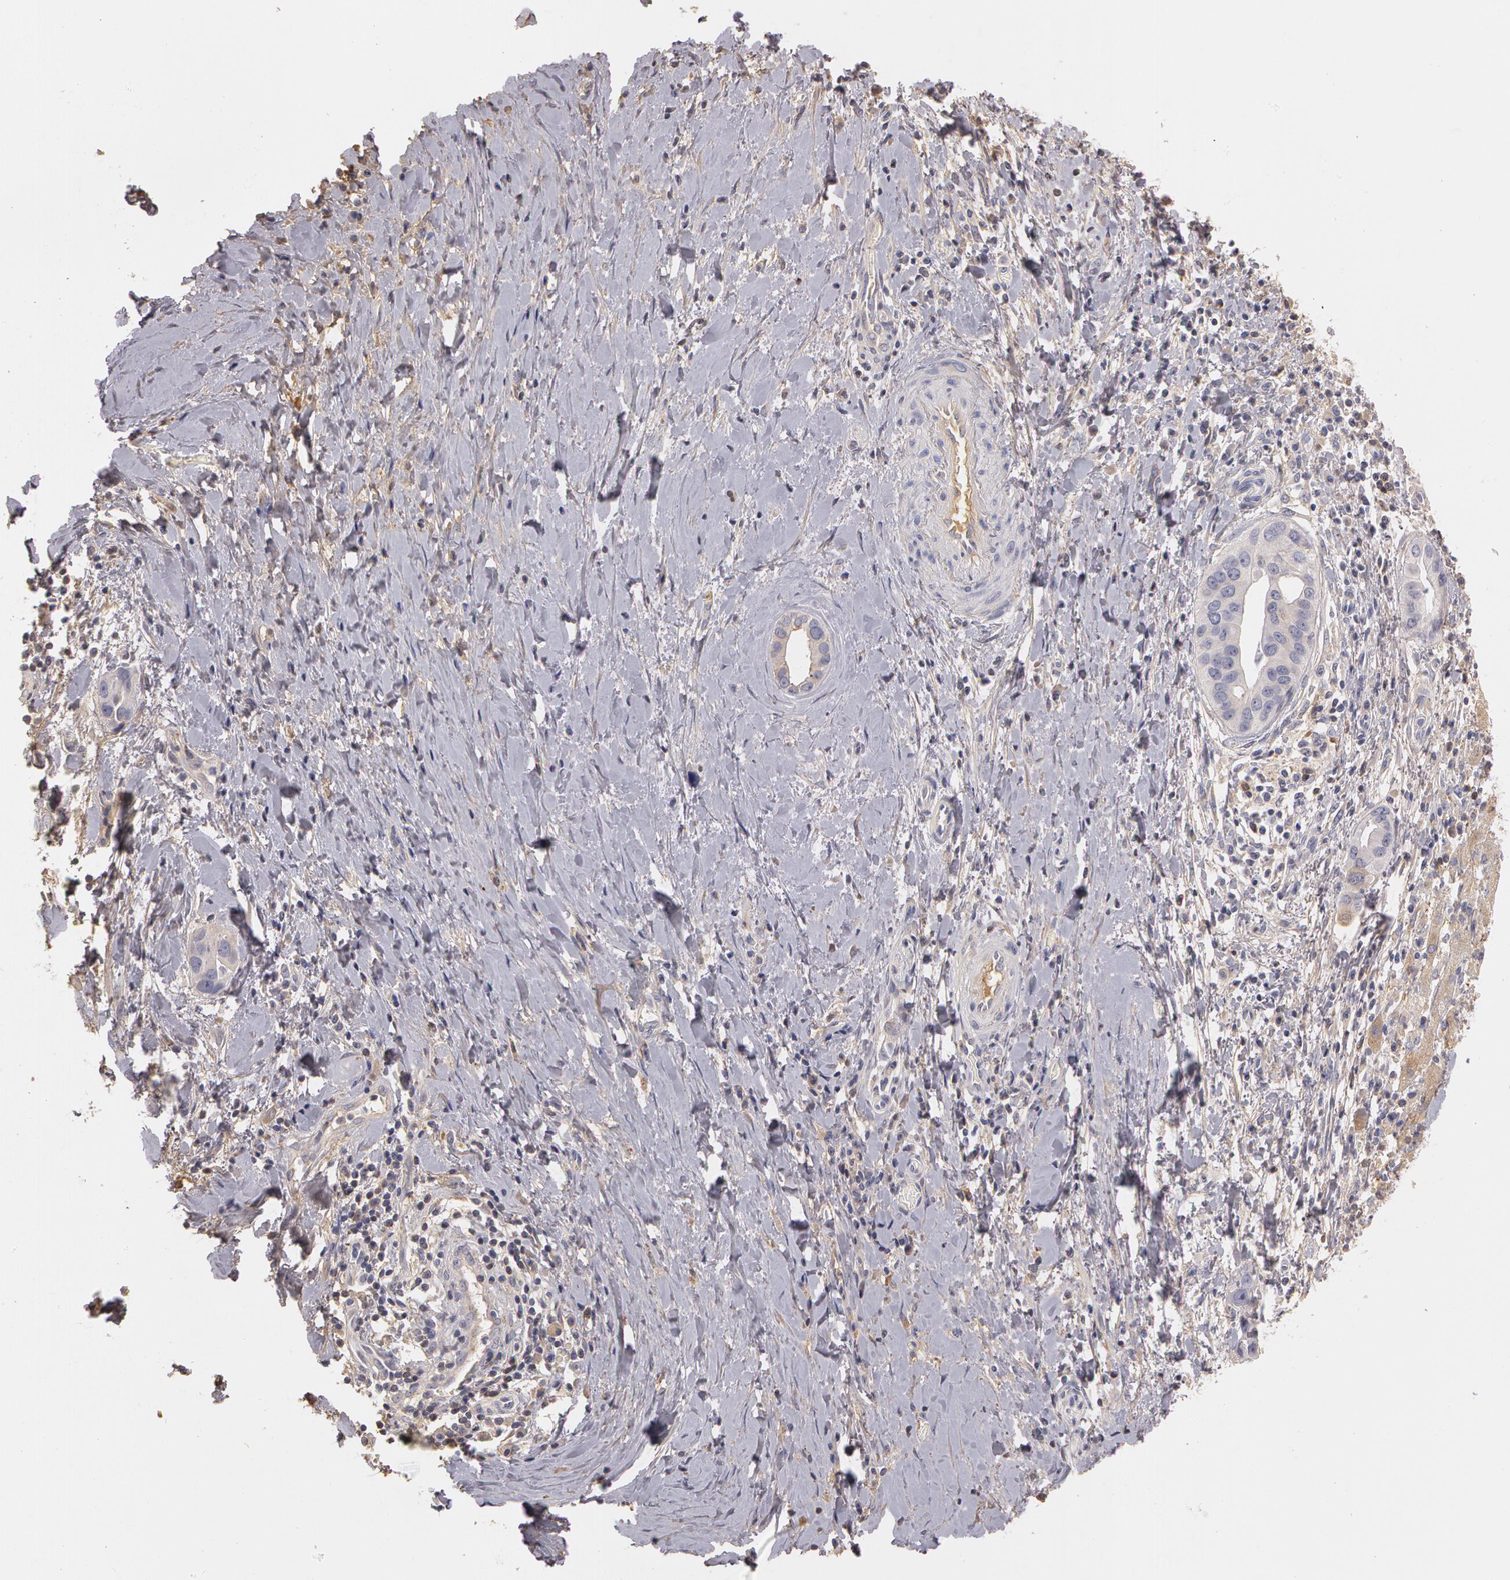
{"staining": {"intensity": "negative", "quantity": "none", "location": "none"}, "tissue": "liver cancer", "cell_type": "Tumor cells", "image_type": "cancer", "snomed": [{"axis": "morphology", "description": "Cholangiocarcinoma"}, {"axis": "topography", "description": "Liver"}], "caption": "An IHC image of liver cancer (cholangiocarcinoma) is shown. There is no staining in tumor cells of liver cancer (cholangiocarcinoma).", "gene": "C1R", "patient": {"sex": "female", "age": 65}}